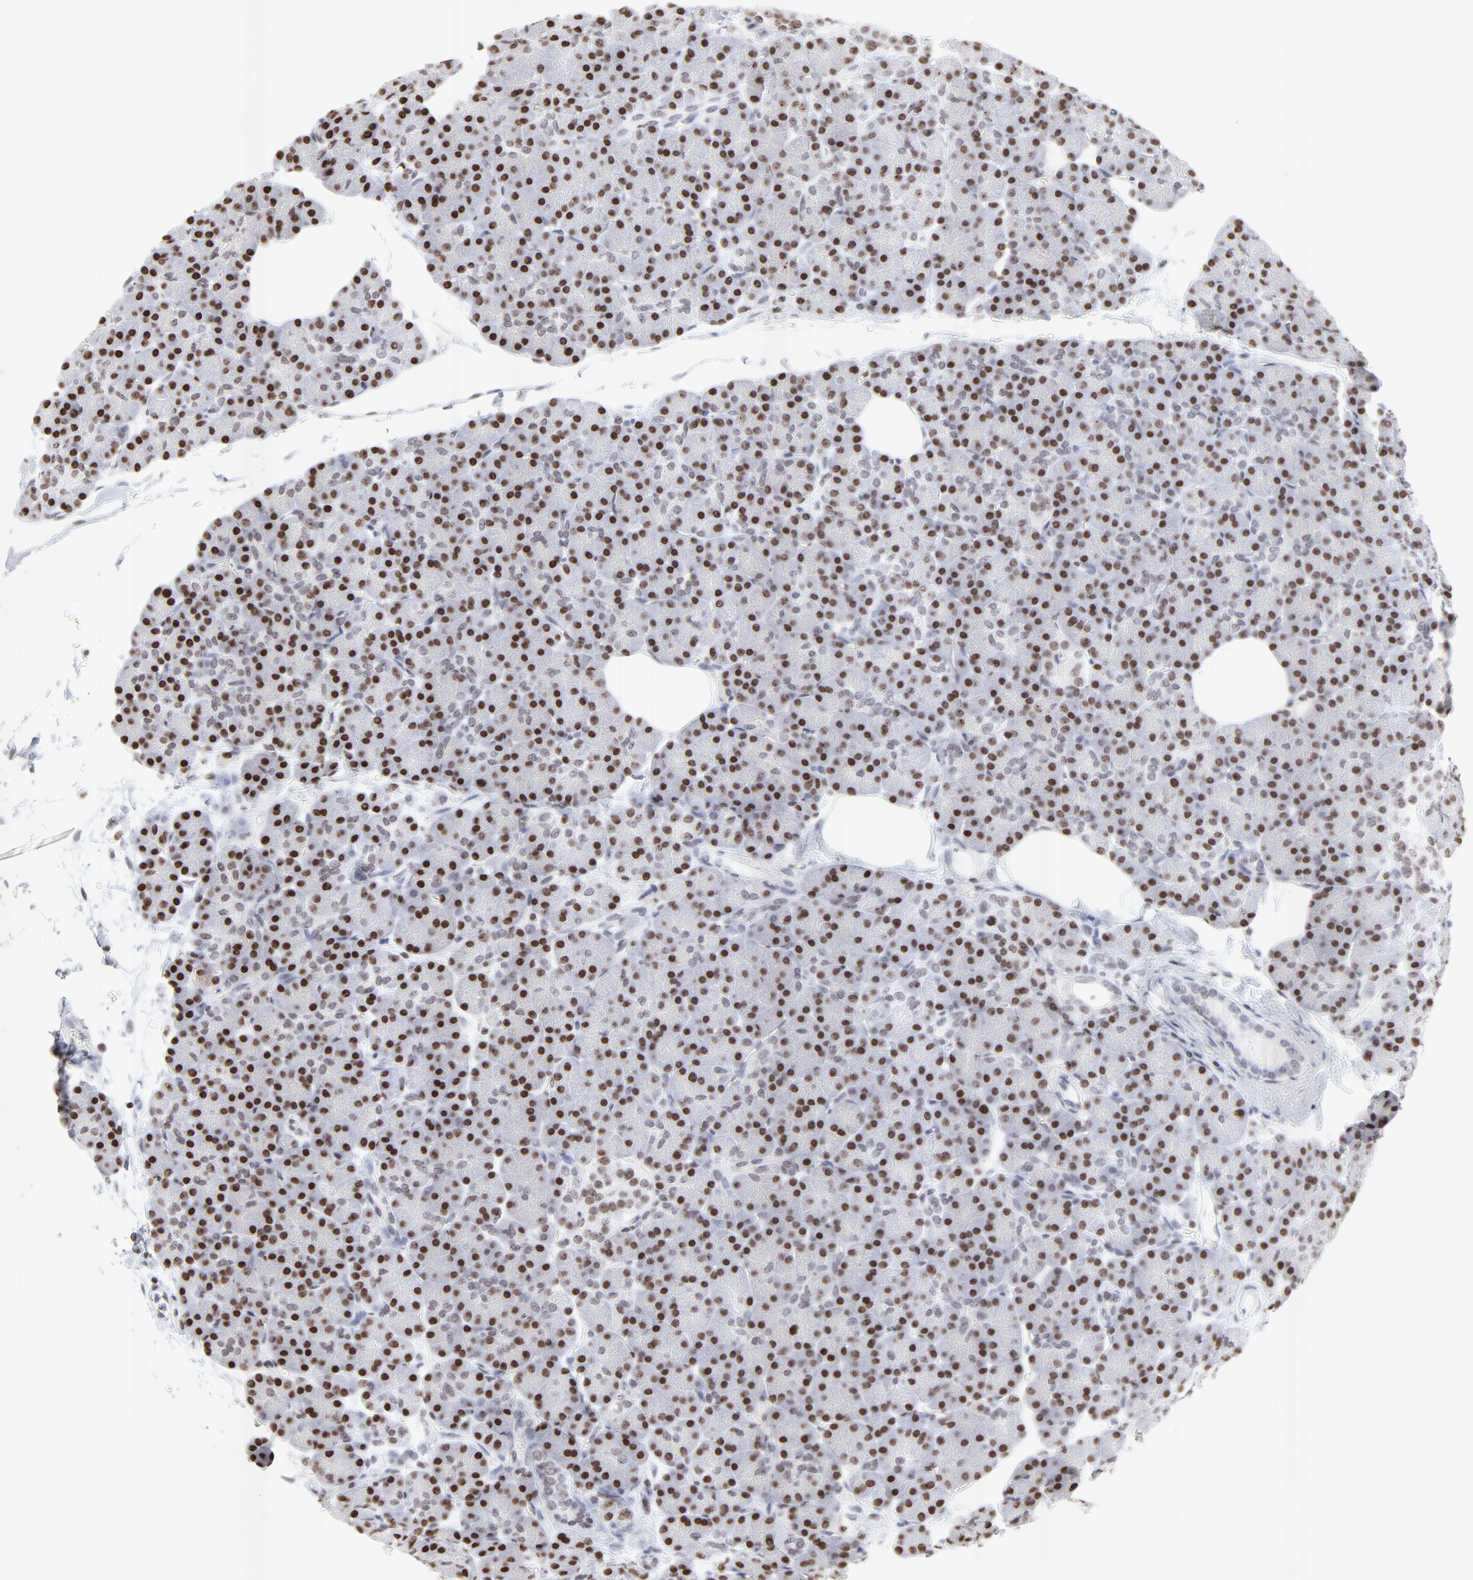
{"staining": {"intensity": "moderate", "quantity": ">75%", "location": "nuclear"}, "tissue": "pancreas", "cell_type": "Exocrine glandular cells", "image_type": "normal", "snomed": [{"axis": "morphology", "description": "Normal tissue, NOS"}, {"axis": "topography", "description": "Pancreas"}], "caption": "A brown stain shows moderate nuclear staining of a protein in exocrine glandular cells of normal human pancreas.", "gene": "PARP1", "patient": {"sex": "female", "age": 43}}